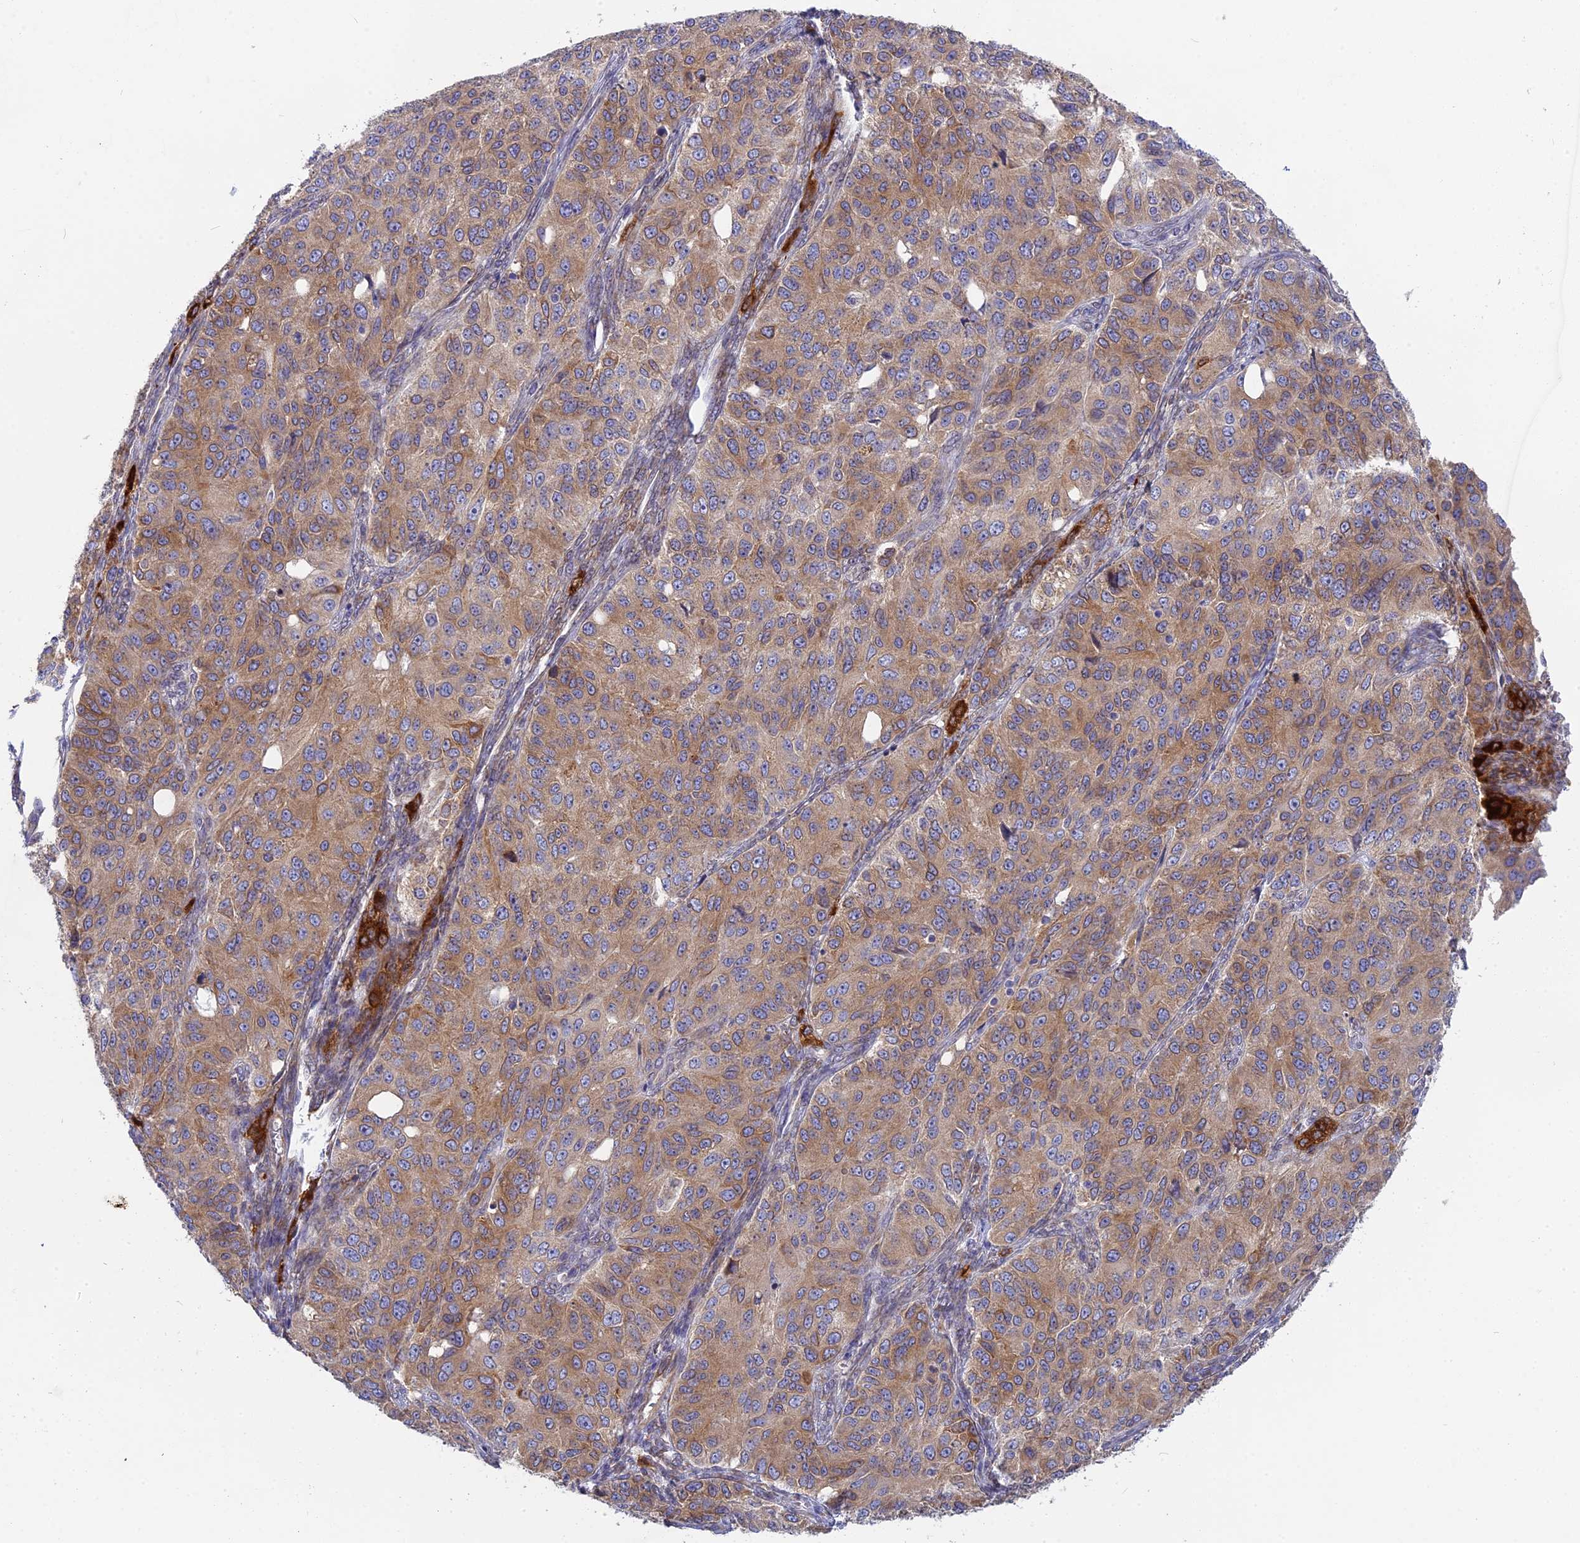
{"staining": {"intensity": "moderate", "quantity": ">75%", "location": "cytoplasmic/membranous"}, "tissue": "ovarian cancer", "cell_type": "Tumor cells", "image_type": "cancer", "snomed": [{"axis": "morphology", "description": "Carcinoma, endometroid"}, {"axis": "topography", "description": "Ovary"}], "caption": "This micrograph exhibits ovarian cancer (endometroid carcinoma) stained with immunohistochemistry to label a protein in brown. The cytoplasmic/membranous of tumor cells show moderate positivity for the protein. Nuclei are counter-stained blue.", "gene": "TLCD1", "patient": {"sex": "female", "age": 51}}